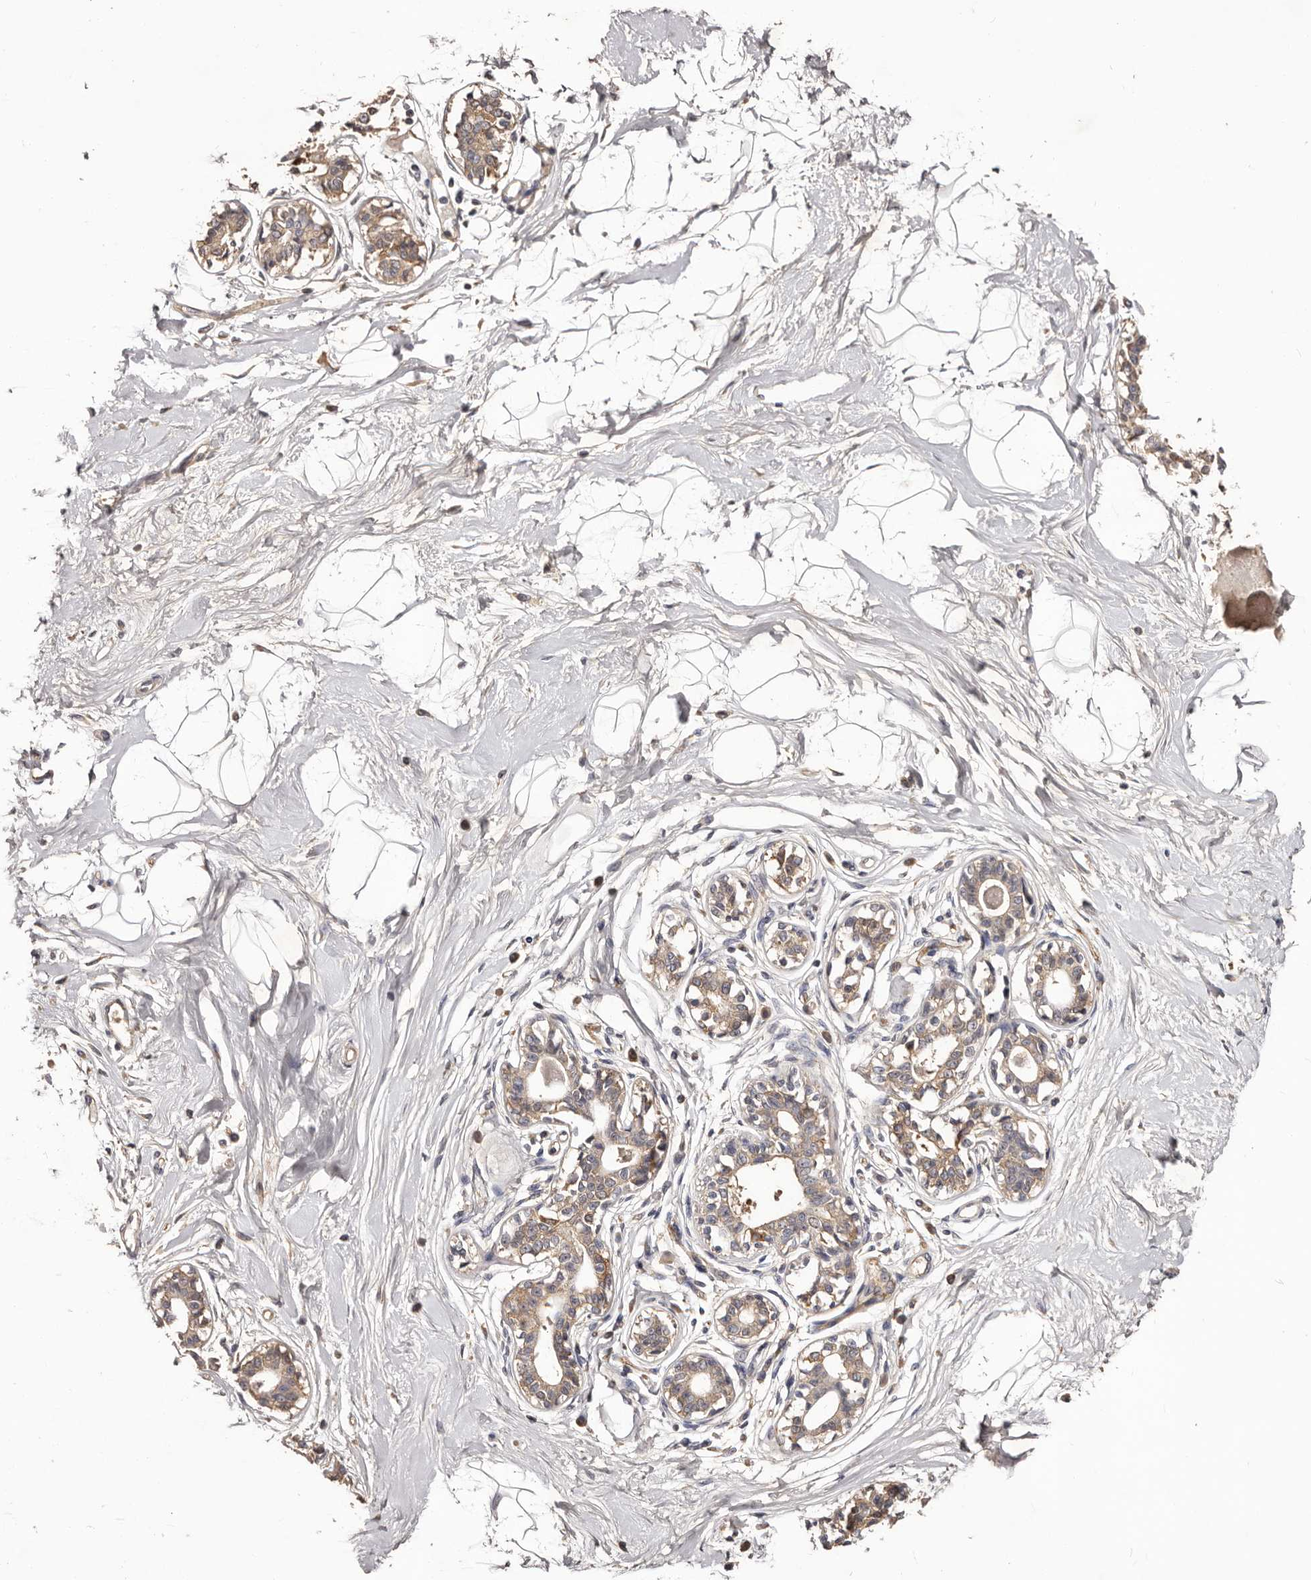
{"staining": {"intensity": "negative", "quantity": "none", "location": "none"}, "tissue": "breast", "cell_type": "Adipocytes", "image_type": "normal", "snomed": [{"axis": "morphology", "description": "Normal tissue, NOS"}, {"axis": "topography", "description": "Breast"}], "caption": "The micrograph displays no significant positivity in adipocytes of breast. (DAB (3,3'-diaminobenzidine) IHC with hematoxylin counter stain).", "gene": "LTV1", "patient": {"sex": "female", "age": 45}}